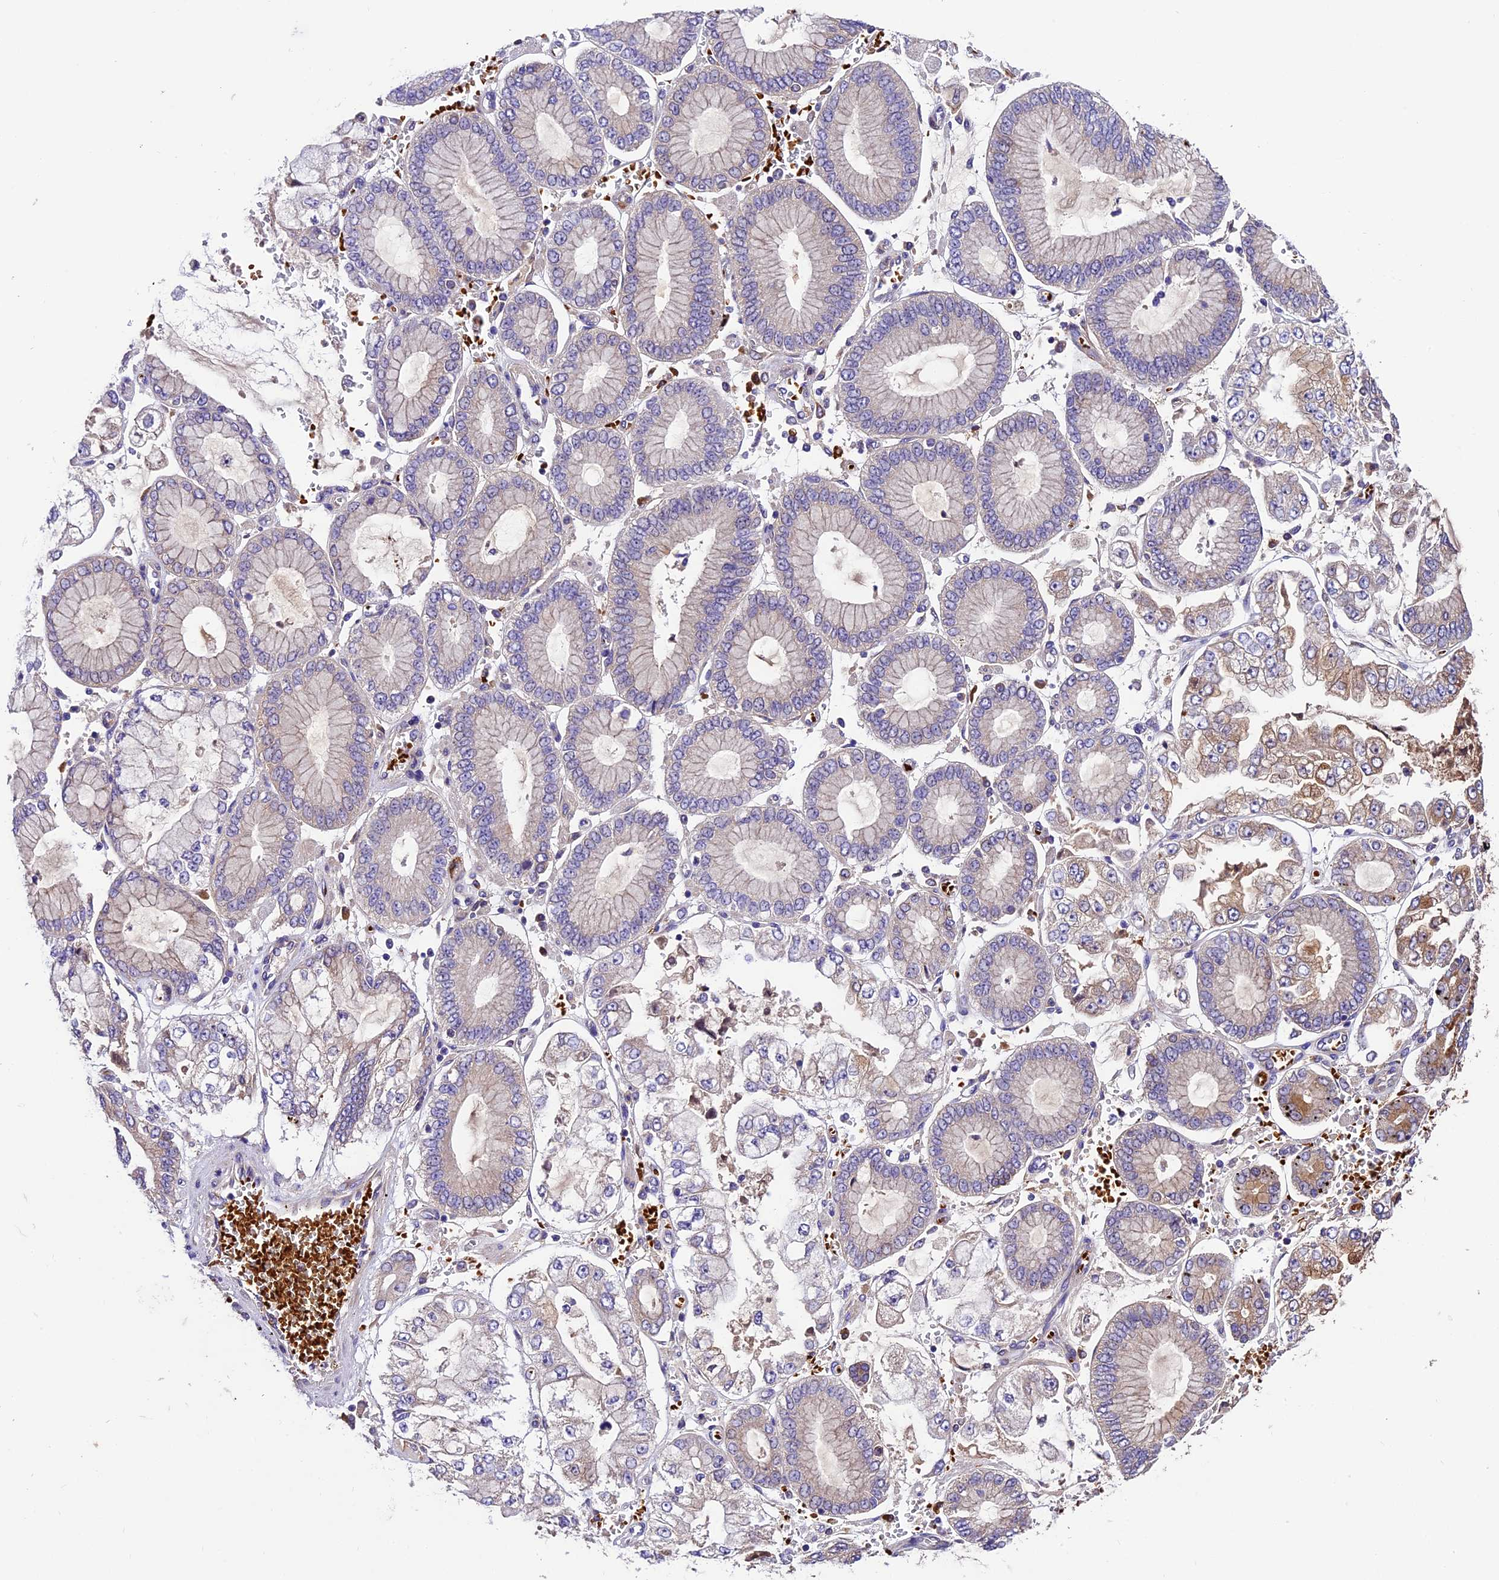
{"staining": {"intensity": "negative", "quantity": "none", "location": "none"}, "tissue": "stomach cancer", "cell_type": "Tumor cells", "image_type": "cancer", "snomed": [{"axis": "morphology", "description": "Adenocarcinoma, NOS"}, {"axis": "topography", "description": "Stomach"}], "caption": "IHC histopathology image of neoplastic tissue: human stomach cancer (adenocarcinoma) stained with DAB (3,3'-diaminobenzidine) demonstrates no significant protein expression in tumor cells. (DAB IHC visualized using brightfield microscopy, high magnification).", "gene": "CILP2", "patient": {"sex": "male", "age": 76}}